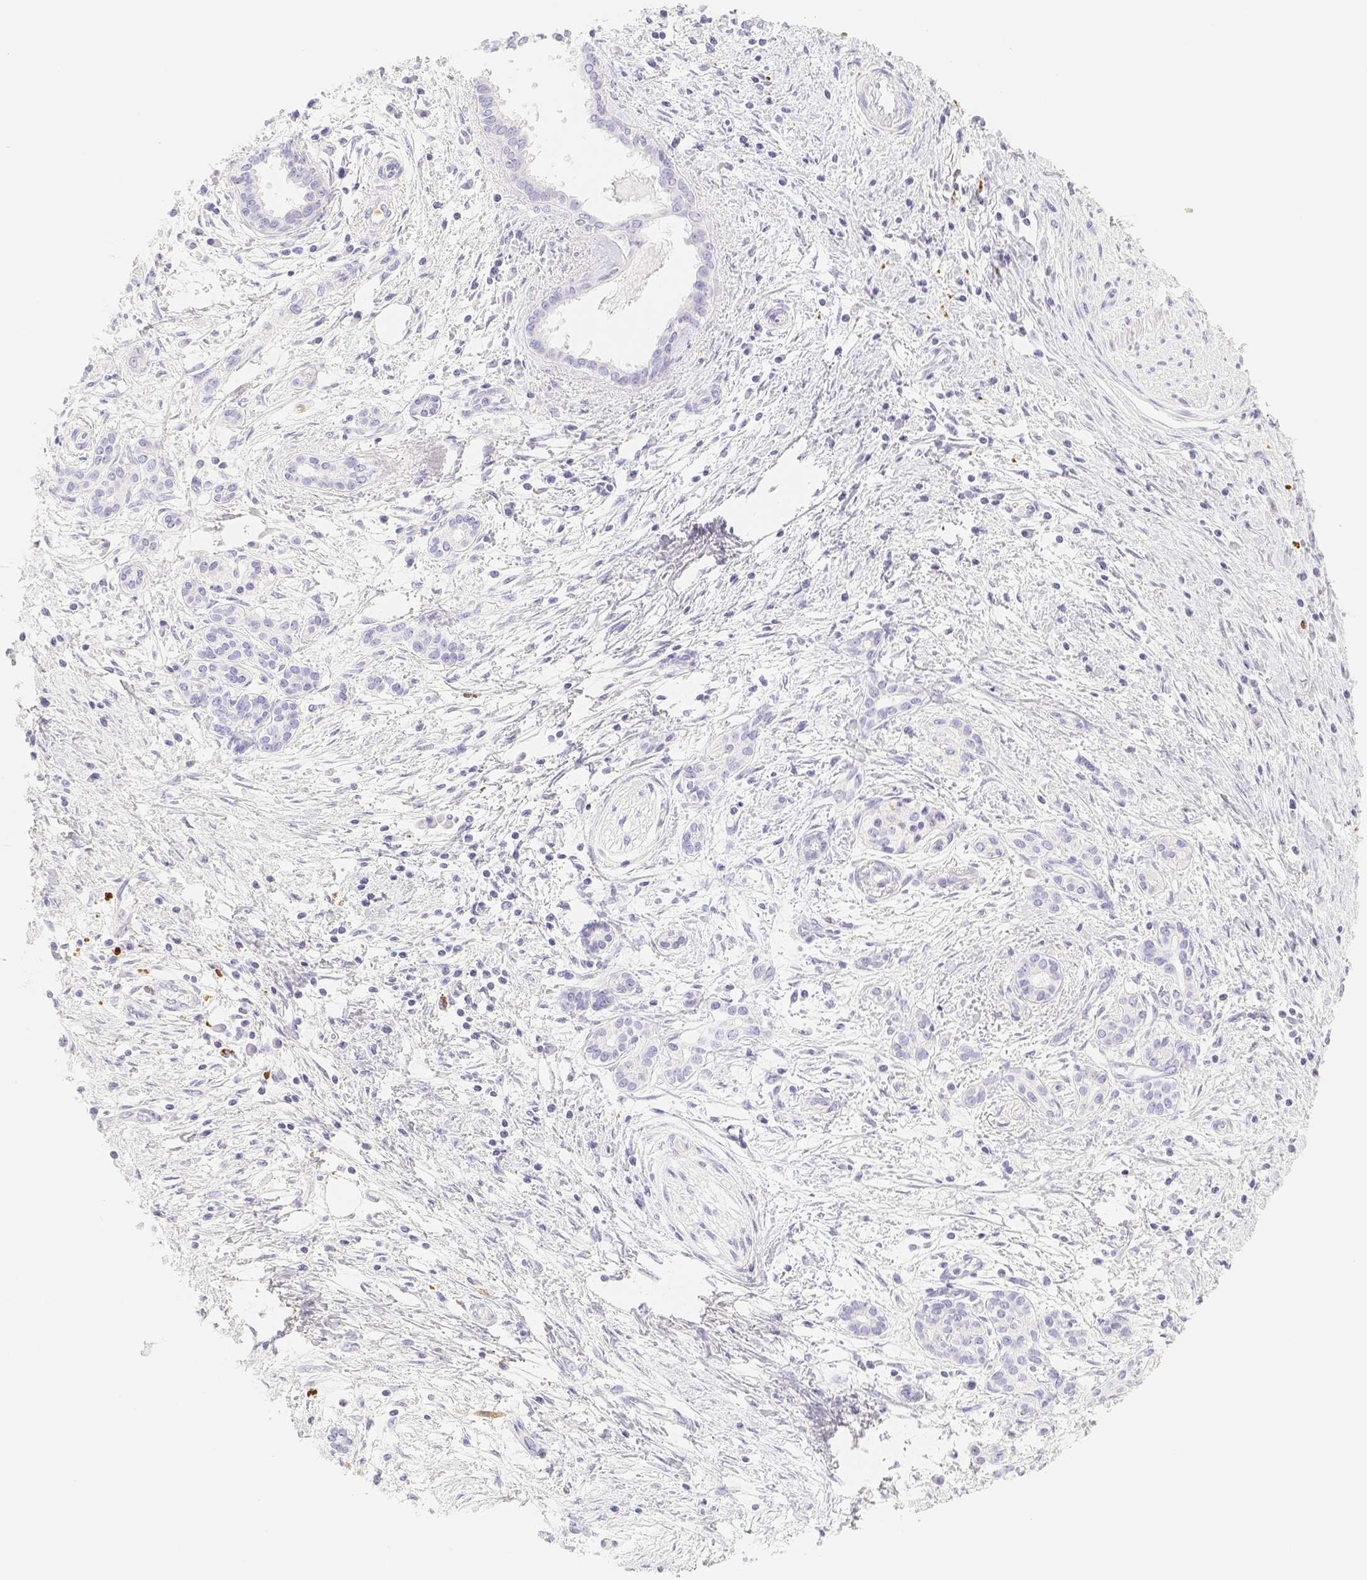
{"staining": {"intensity": "negative", "quantity": "none", "location": "none"}, "tissue": "pancreatic cancer", "cell_type": "Tumor cells", "image_type": "cancer", "snomed": [{"axis": "morphology", "description": "Adenocarcinoma, NOS"}, {"axis": "topography", "description": "Pancreas"}], "caption": "Immunohistochemical staining of pancreatic adenocarcinoma displays no significant positivity in tumor cells. The staining was performed using DAB to visualize the protein expression in brown, while the nuclei were stained in blue with hematoxylin (Magnification: 20x).", "gene": "PADI4", "patient": {"sex": "female", "age": 70}}